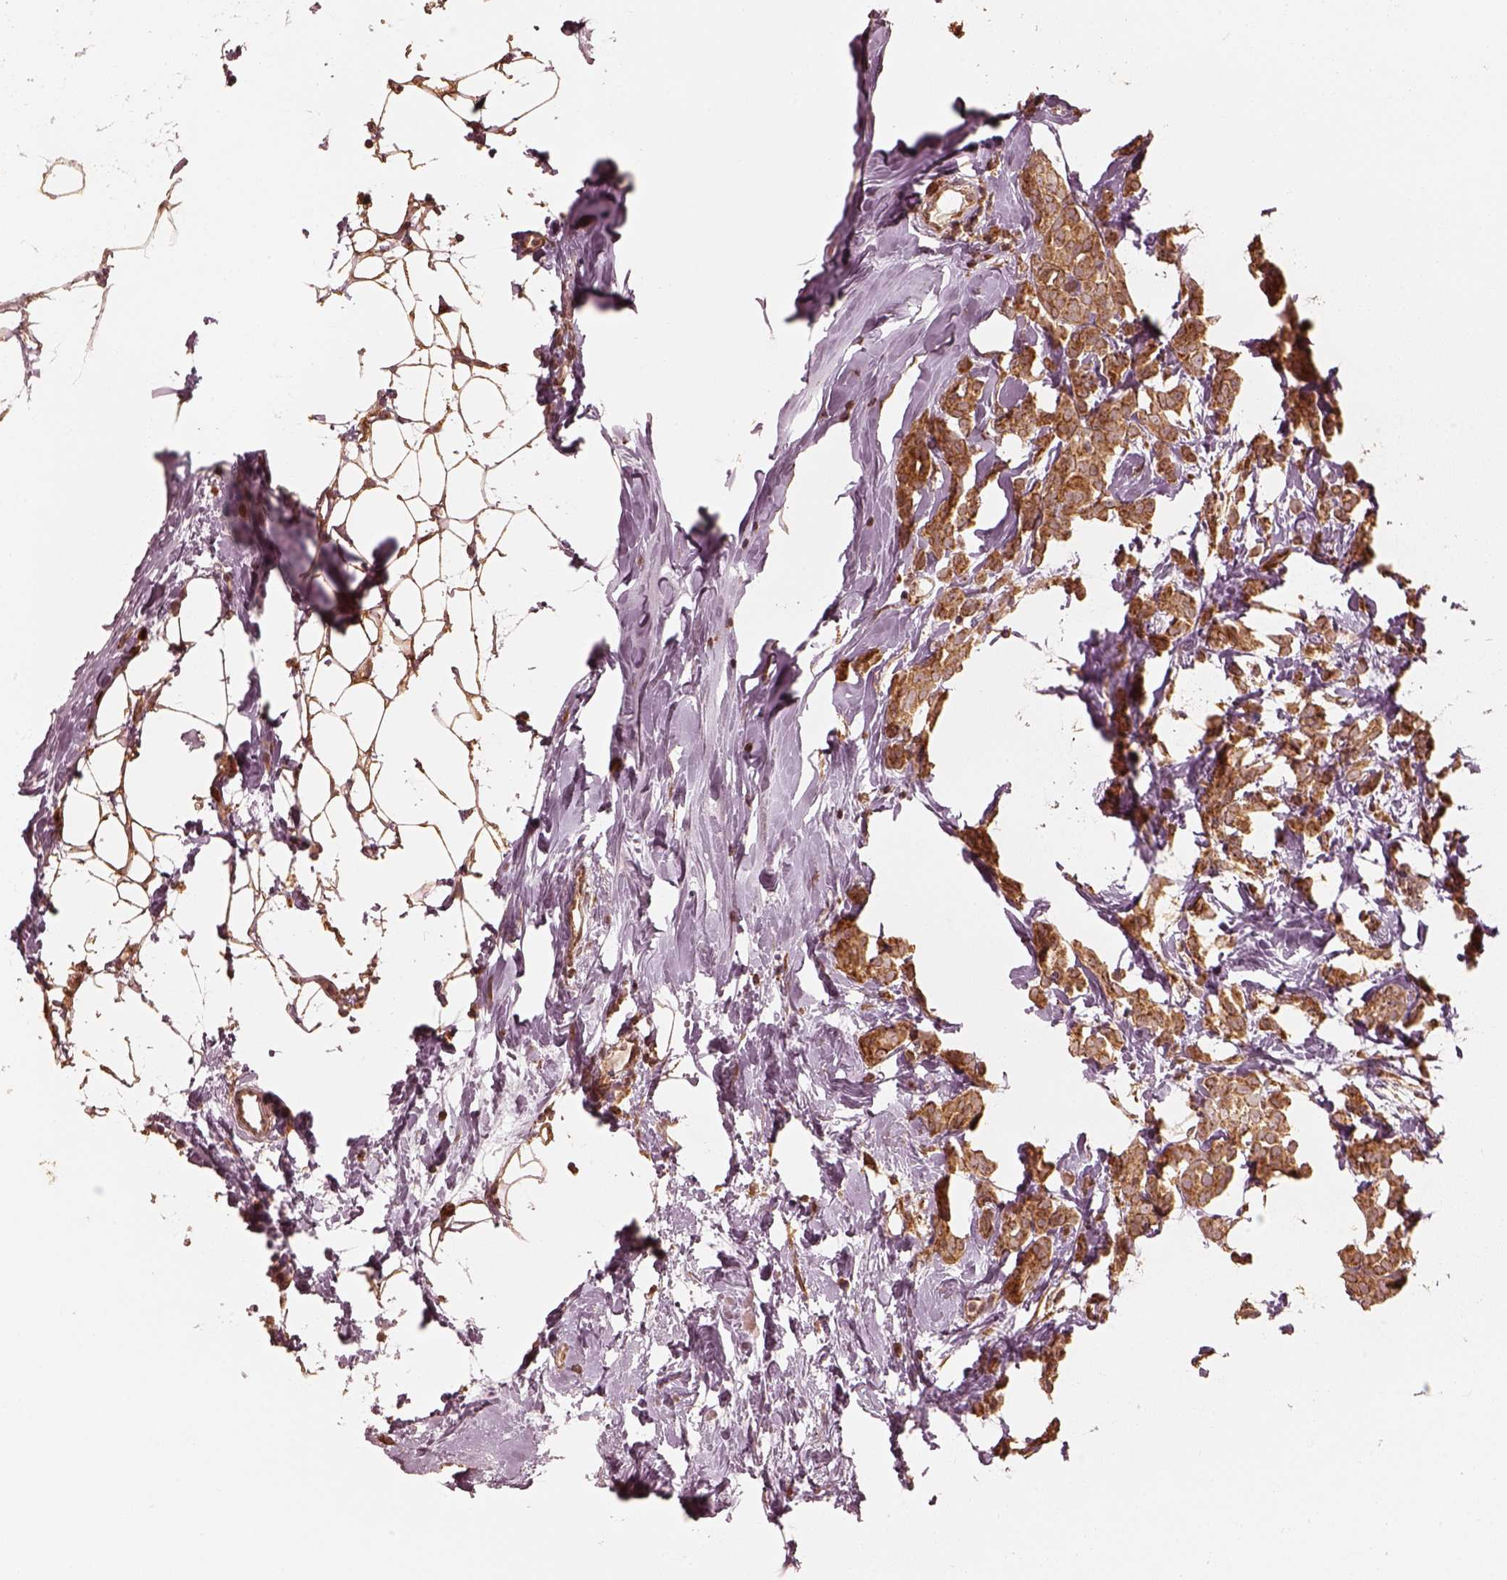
{"staining": {"intensity": "moderate", "quantity": ">75%", "location": "cytoplasmic/membranous"}, "tissue": "breast cancer", "cell_type": "Tumor cells", "image_type": "cancer", "snomed": [{"axis": "morphology", "description": "Lobular carcinoma"}, {"axis": "topography", "description": "Breast"}], "caption": "Protein analysis of breast cancer (lobular carcinoma) tissue shows moderate cytoplasmic/membranous expression in about >75% of tumor cells.", "gene": "DNAJC25", "patient": {"sex": "female", "age": 49}}